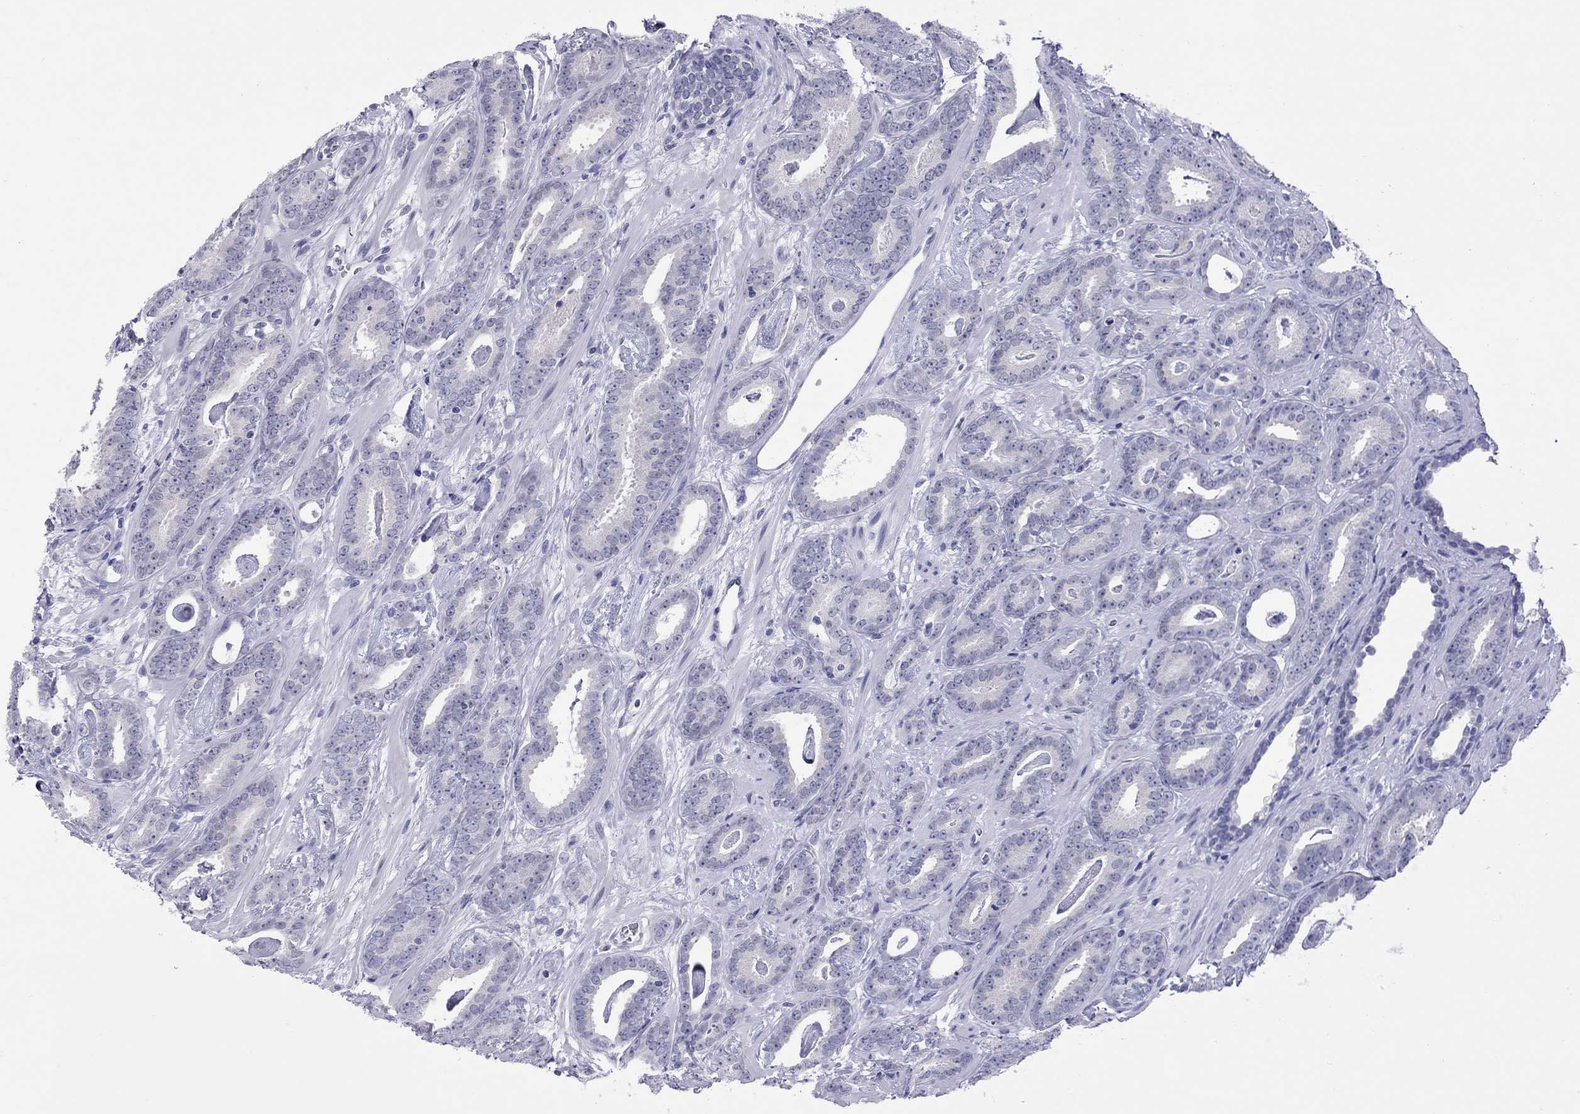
{"staining": {"intensity": "negative", "quantity": "none", "location": "none"}, "tissue": "prostate cancer", "cell_type": "Tumor cells", "image_type": "cancer", "snomed": [{"axis": "morphology", "description": "Adenocarcinoma, Medium grade"}, {"axis": "topography", "description": "Prostate and seminal vesicle, NOS"}, {"axis": "topography", "description": "Prostate"}], "caption": "Image shows no protein staining in tumor cells of prostate cancer (medium-grade adenocarcinoma) tissue. (DAB (3,3'-diaminobenzidine) immunohistochemistry (IHC) with hematoxylin counter stain).", "gene": "CHRNB3", "patient": {"sex": "male", "age": 54}}